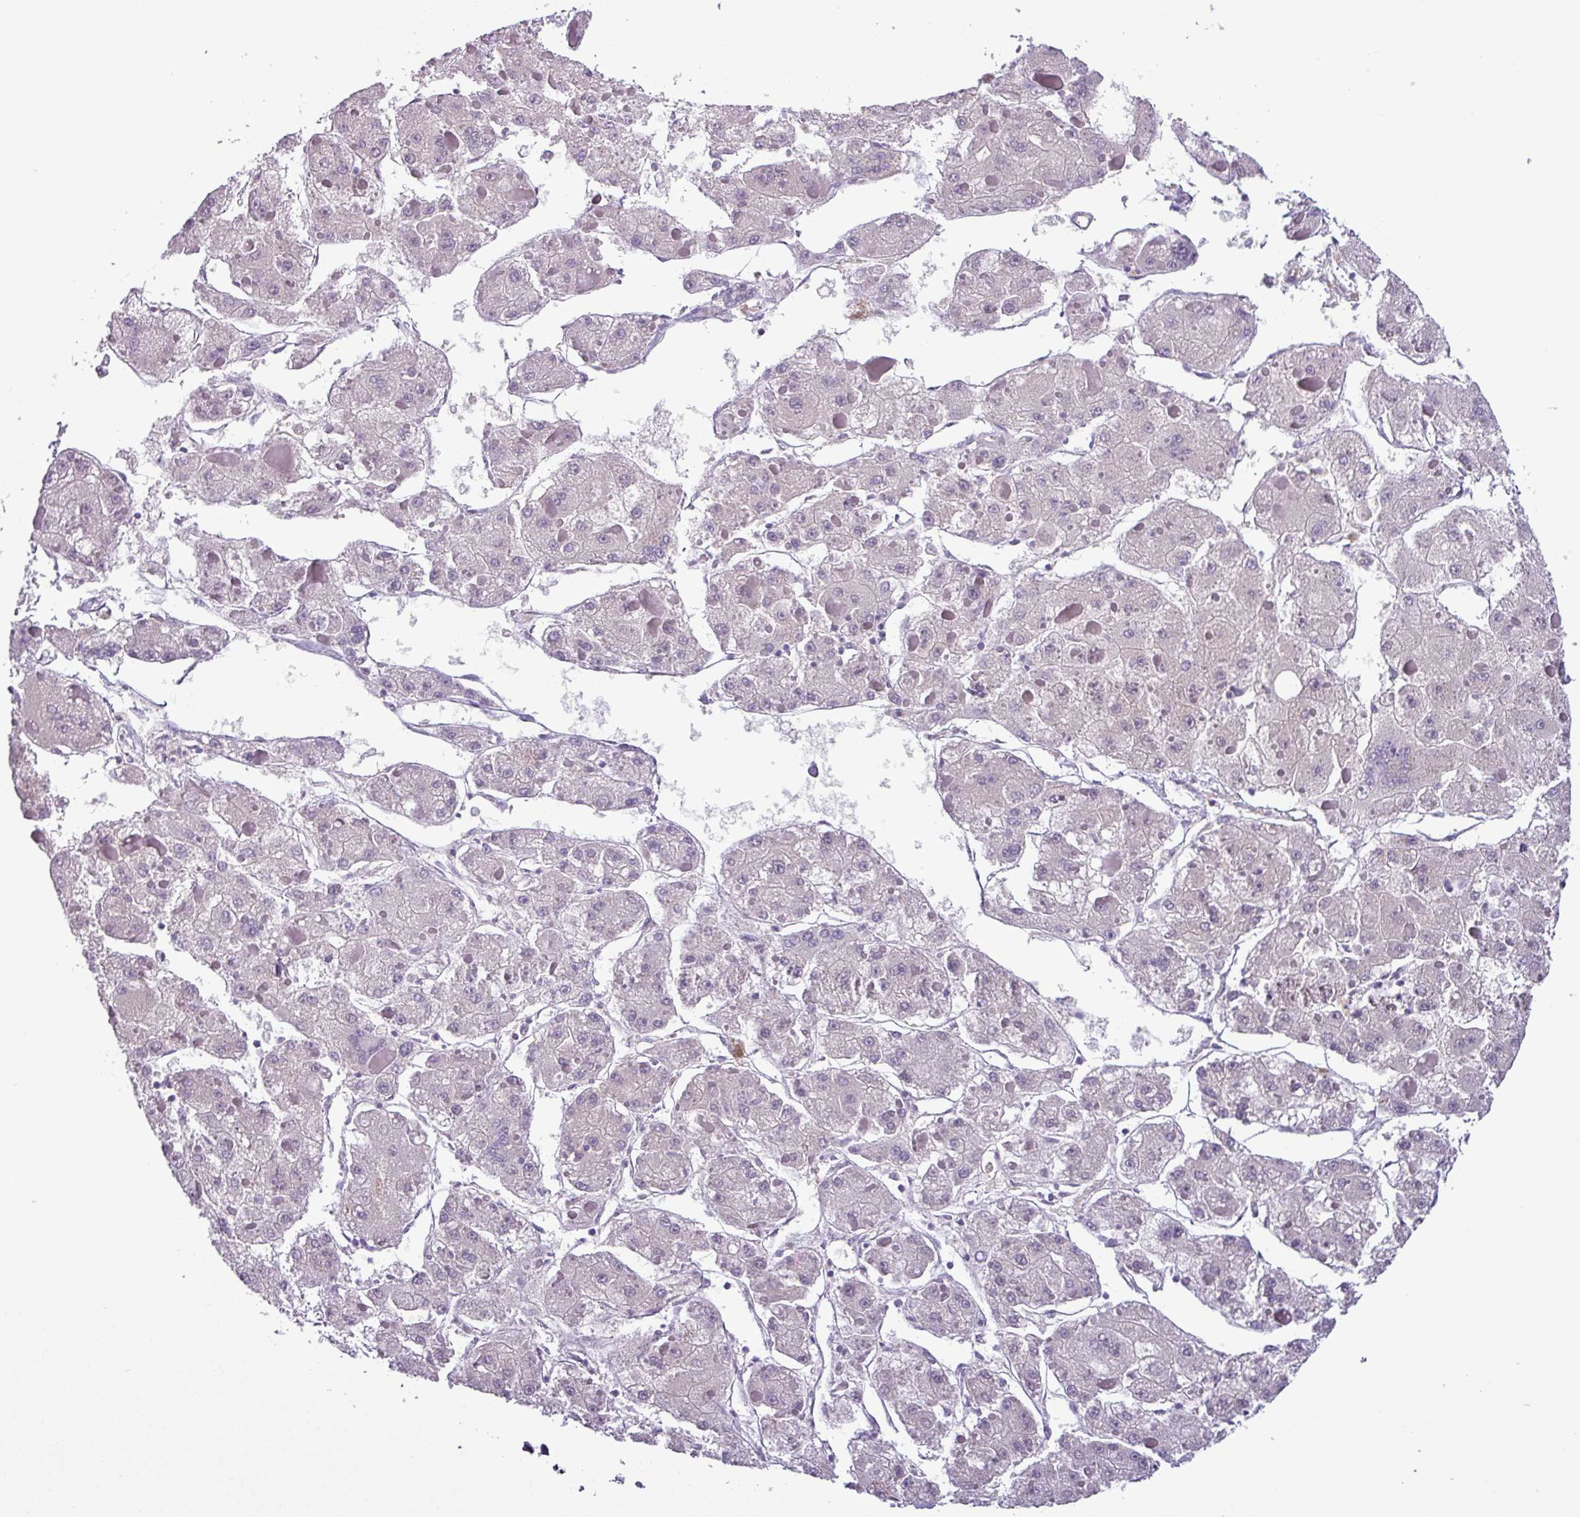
{"staining": {"intensity": "weak", "quantity": "<25%", "location": "nuclear"}, "tissue": "liver cancer", "cell_type": "Tumor cells", "image_type": "cancer", "snomed": [{"axis": "morphology", "description": "Carcinoma, Hepatocellular, NOS"}, {"axis": "topography", "description": "Liver"}], "caption": "This histopathology image is of liver cancer (hepatocellular carcinoma) stained with immunohistochemistry to label a protein in brown with the nuclei are counter-stained blue. There is no positivity in tumor cells.", "gene": "NPFFR1", "patient": {"sex": "female", "age": 73}}